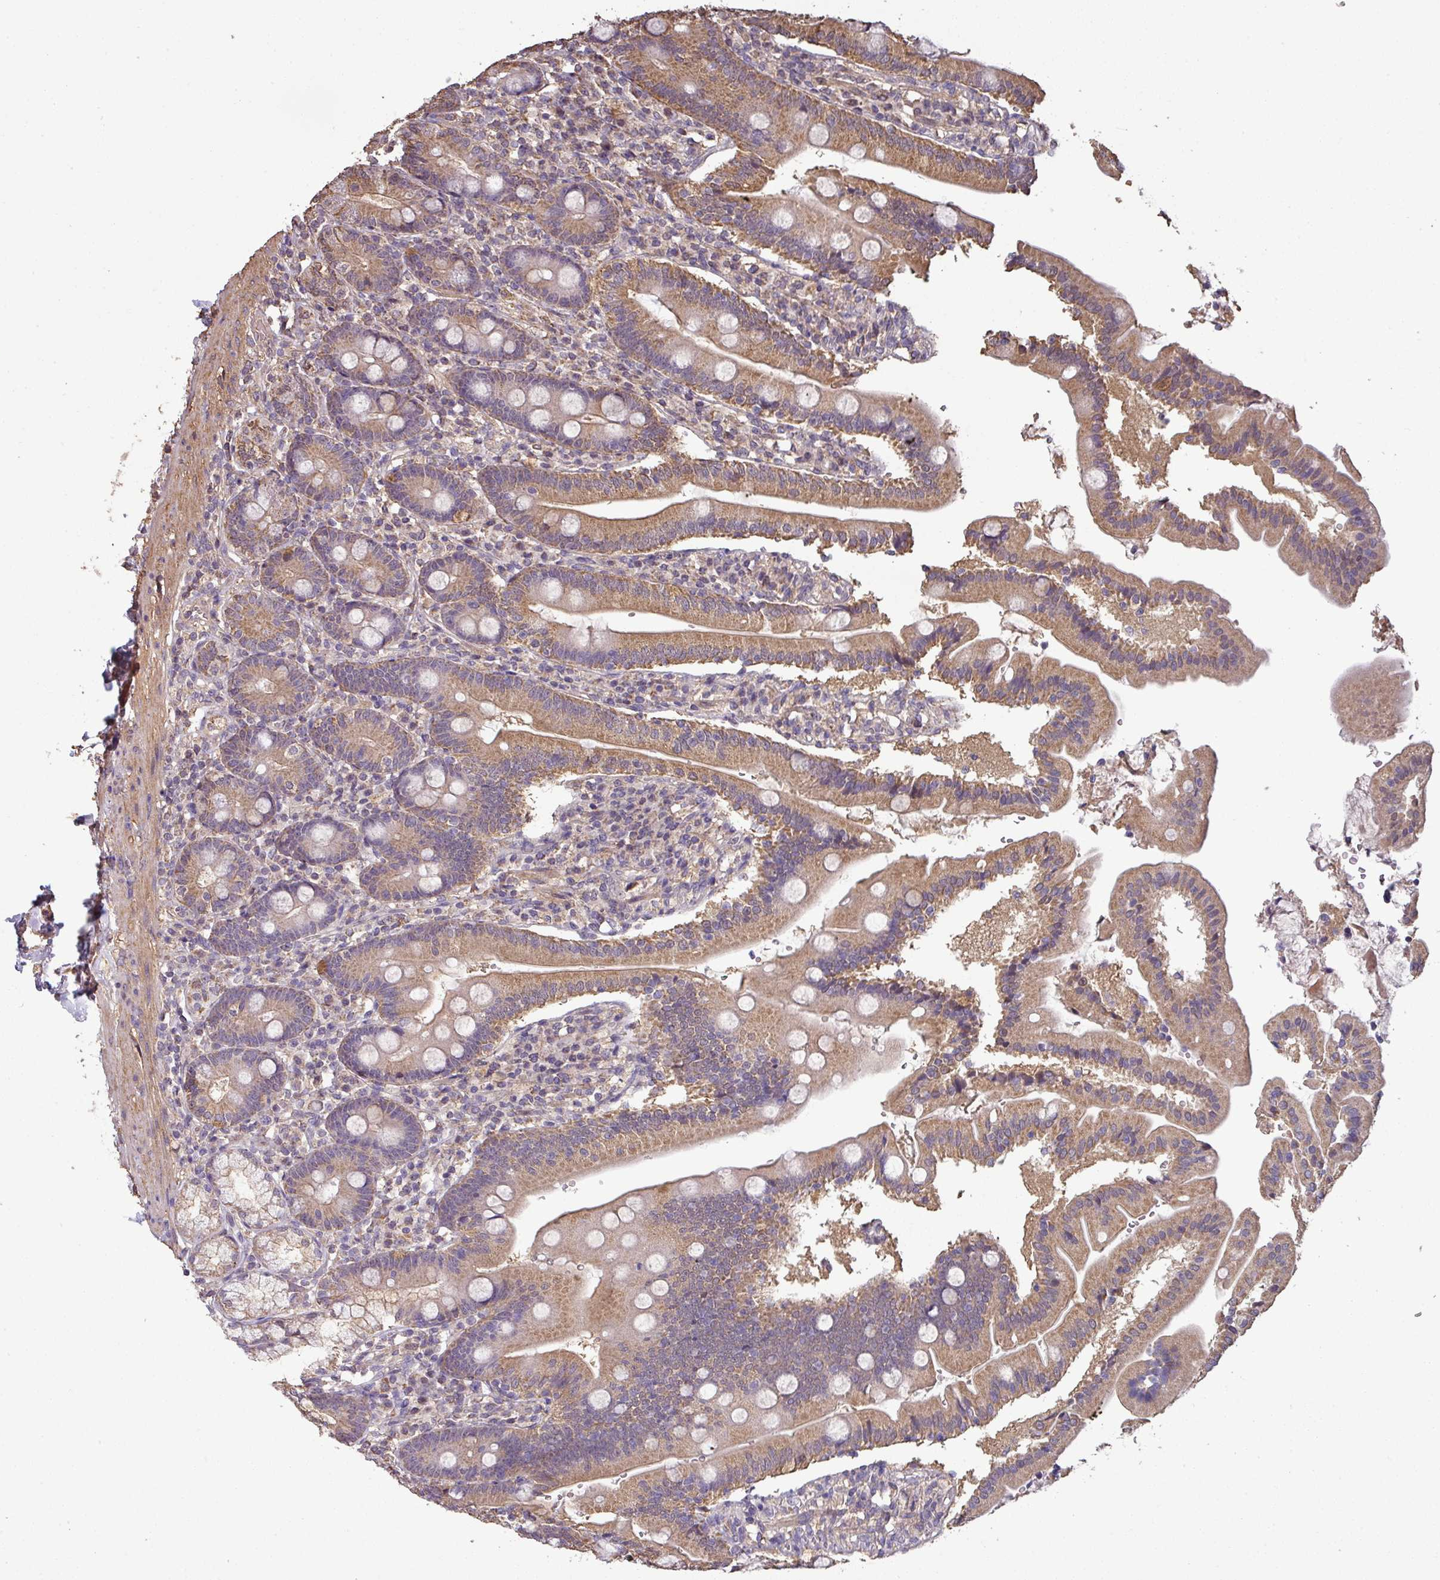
{"staining": {"intensity": "moderate", "quantity": "25%-75%", "location": "cytoplasmic/membranous"}, "tissue": "duodenum", "cell_type": "Glandular cells", "image_type": "normal", "snomed": [{"axis": "morphology", "description": "Normal tissue, NOS"}, {"axis": "topography", "description": "Duodenum"}], "caption": "Immunohistochemical staining of normal human duodenum exhibits 25%-75% levels of moderate cytoplasmic/membranous protein positivity in approximately 25%-75% of glandular cells. The protein of interest is stained brown, and the nuclei are stained in blue (DAB (3,3'-diaminobenzidine) IHC with brightfield microscopy, high magnification).", "gene": "ISLR", "patient": {"sex": "female", "age": 67}}